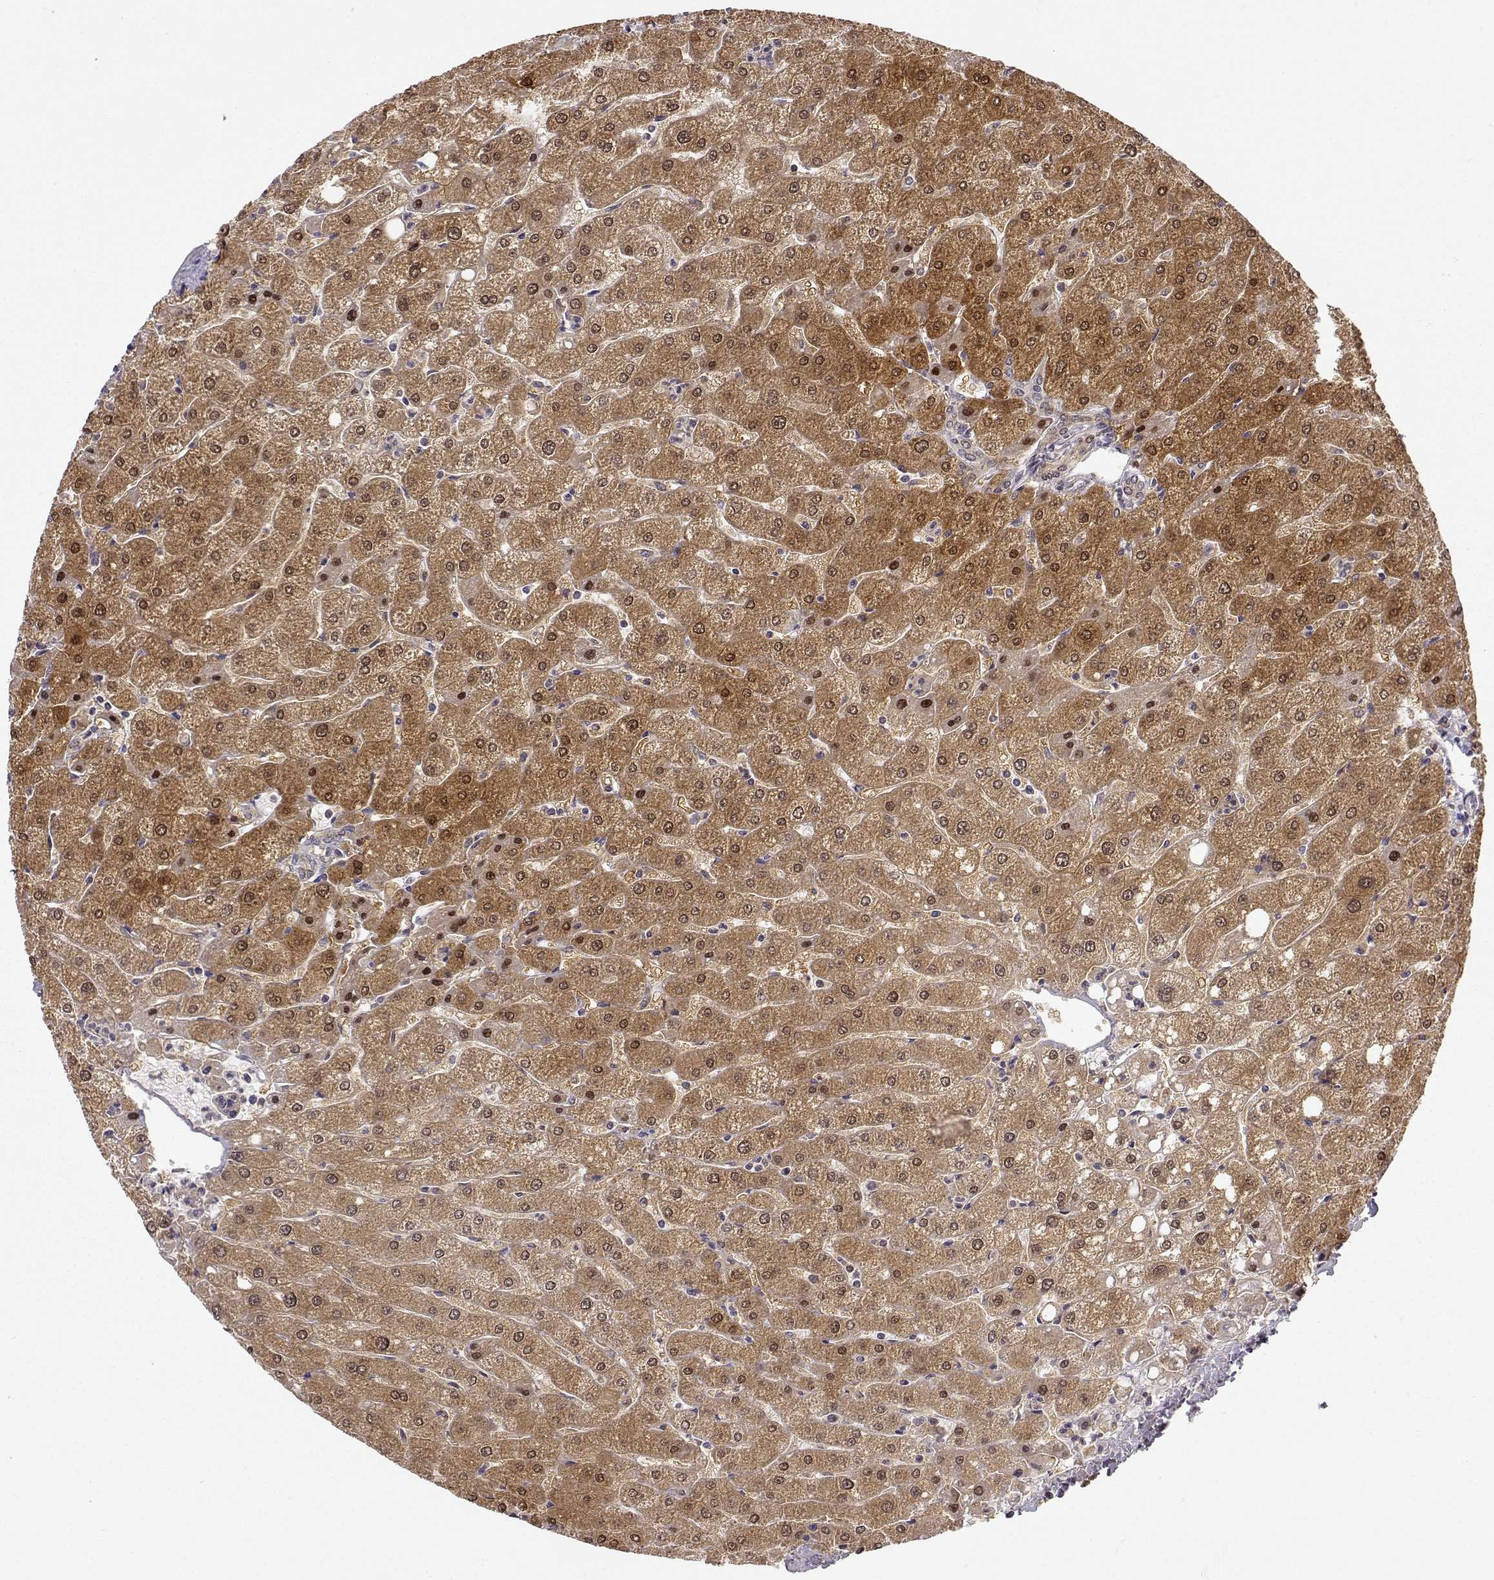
{"staining": {"intensity": "negative", "quantity": "none", "location": "none"}, "tissue": "liver", "cell_type": "Cholangiocytes", "image_type": "normal", "snomed": [{"axis": "morphology", "description": "Normal tissue, NOS"}, {"axis": "topography", "description": "Liver"}], "caption": "Immunohistochemistry of unremarkable human liver displays no staining in cholangiocytes.", "gene": "ERGIC2", "patient": {"sex": "male", "age": 67}}